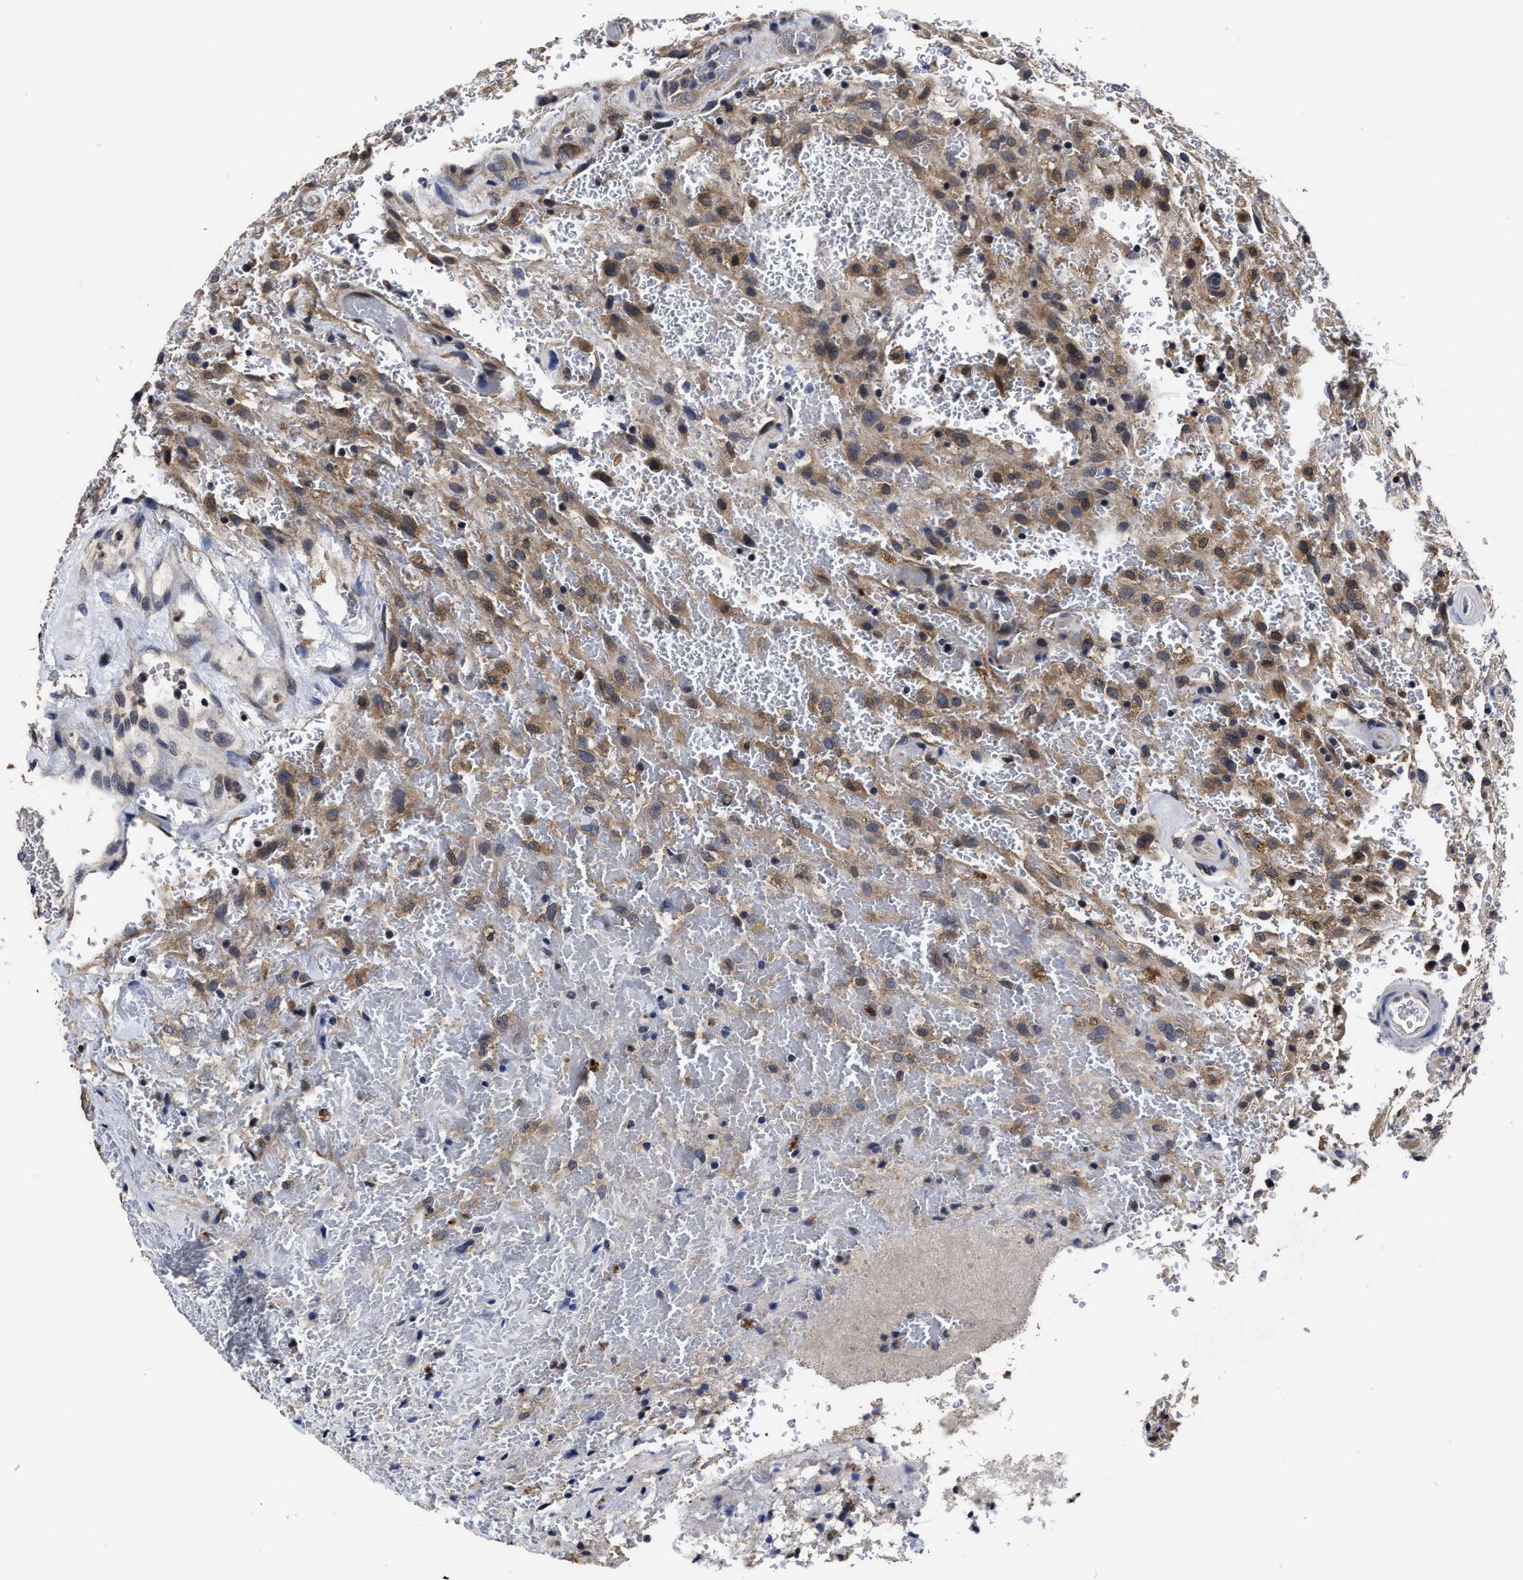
{"staining": {"intensity": "weak", "quantity": "<25%", "location": "cytoplasmic/membranous"}, "tissue": "glioma", "cell_type": "Tumor cells", "image_type": "cancer", "snomed": [{"axis": "morphology", "description": "Glioma, malignant, High grade"}, {"axis": "topography", "description": "Brain"}], "caption": "High power microscopy micrograph of an IHC image of glioma, revealing no significant staining in tumor cells. (Brightfield microscopy of DAB immunohistochemistry at high magnification).", "gene": "SOCS5", "patient": {"sex": "male", "age": 33}}